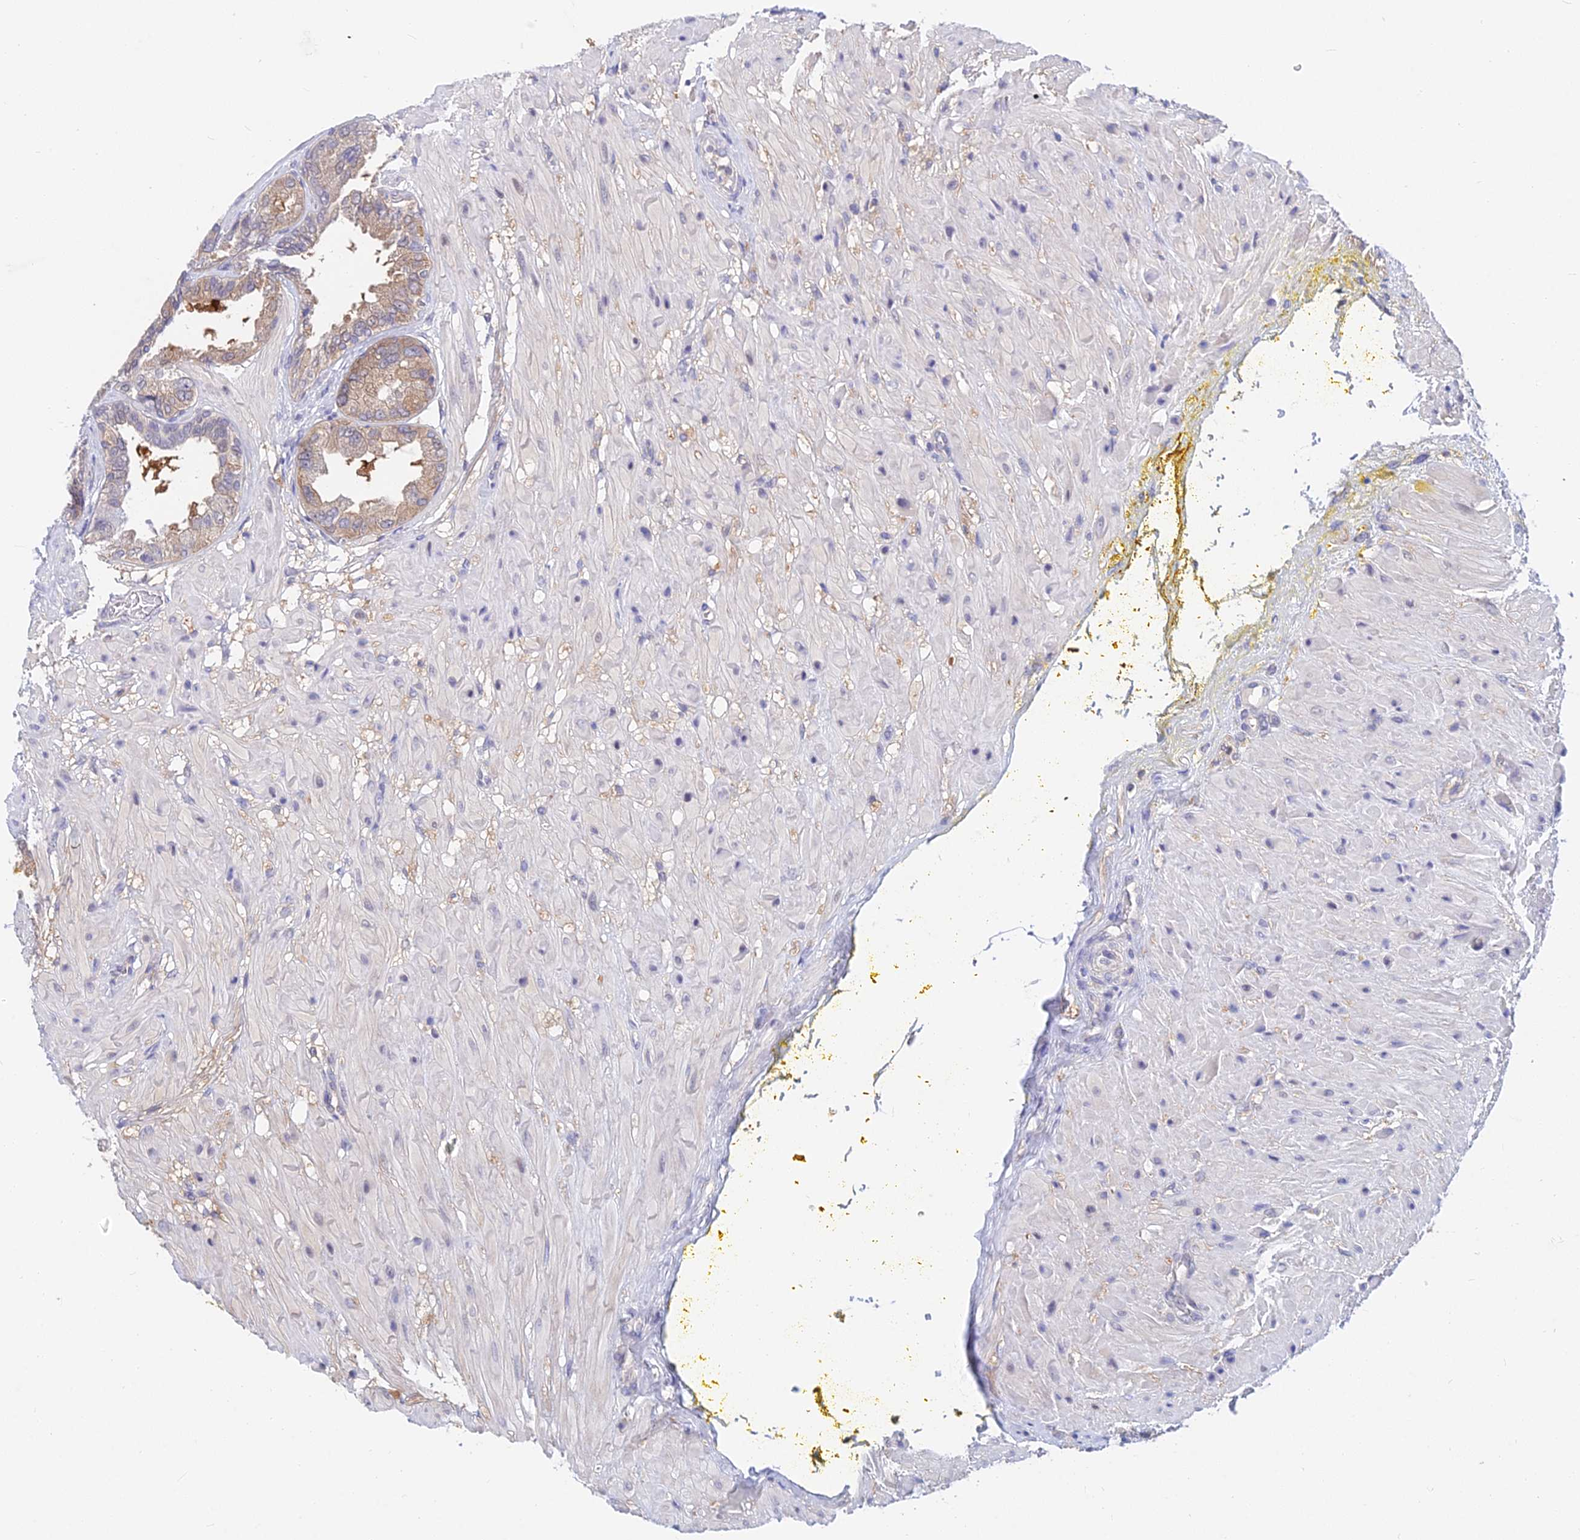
{"staining": {"intensity": "moderate", "quantity": "25%-75%", "location": "cytoplasmic/membranous"}, "tissue": "seminal vesicle", "cell_type": "Glandular cells", "image_type": "normal", "snomed": [{"axis": "morphology", "description": "Normal tissue, NOS"}, {"axis": "topography", "description": "Seminal veicle"}], "caption": "Immunohistochemical staining of normal human seminal vesicle demonstrates medium levels of moderate cytoplasmic/membranous expression in approximately 25%-75% of glandular cells.", "gene": "B3GALT4", "patient": {"sex": "male", "age": 63}}